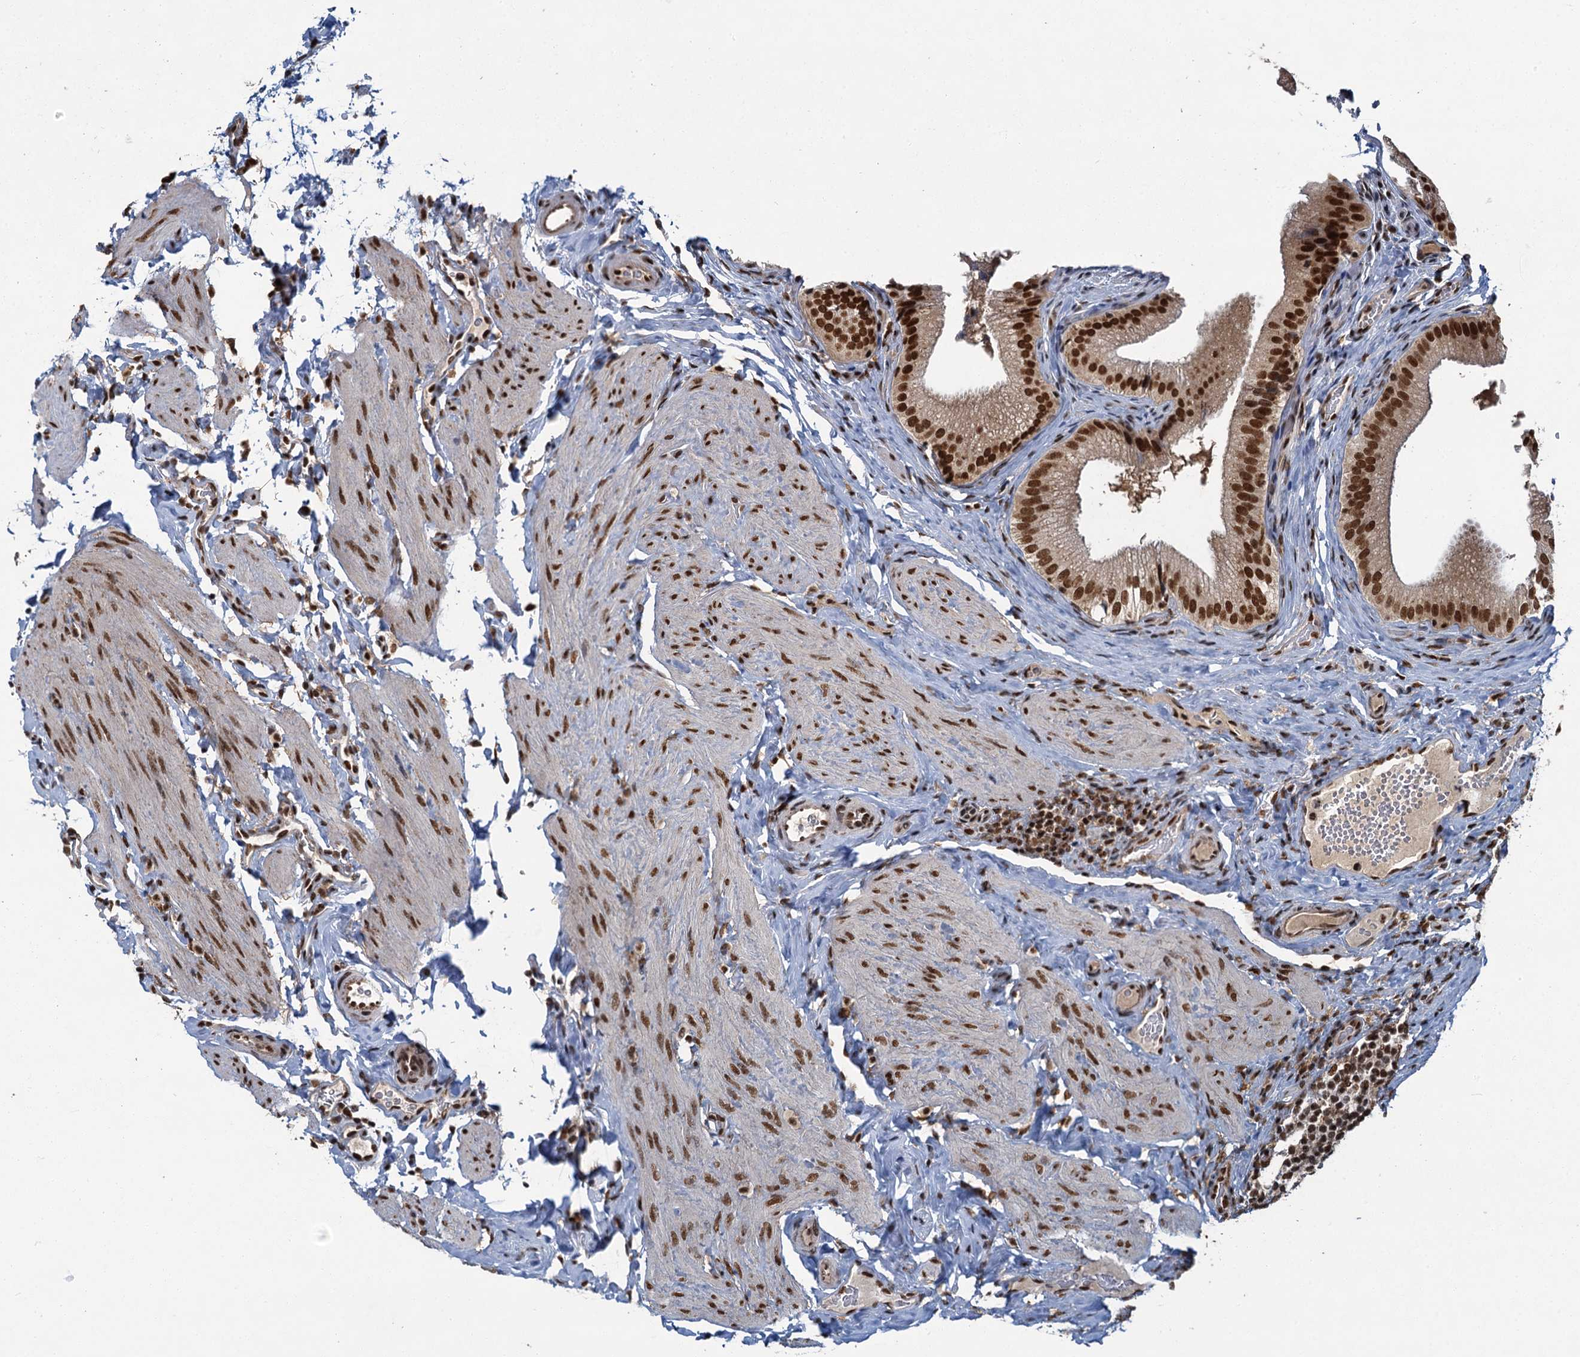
{"staining": {"intensity": "strong", "quantity": ">75%", "location": "nuclear"}, "tissue": "gallbladder", "cell_type": "Glandular cells", "image_type": "normal", "snomed": [{"axis": "morphology", "description": "Normal tissue, NOS"}, {"axis": "topography", "description": "Gallbladder"}], "caption": "Immunohistochemistry (IHC) of unremarkable gallbladder demonstrates high levels of strong nuclear staining in approximately >75% of glandular cells.", "gene": "PPHLN1", "patient": {"sex": "female", "age": 30}}